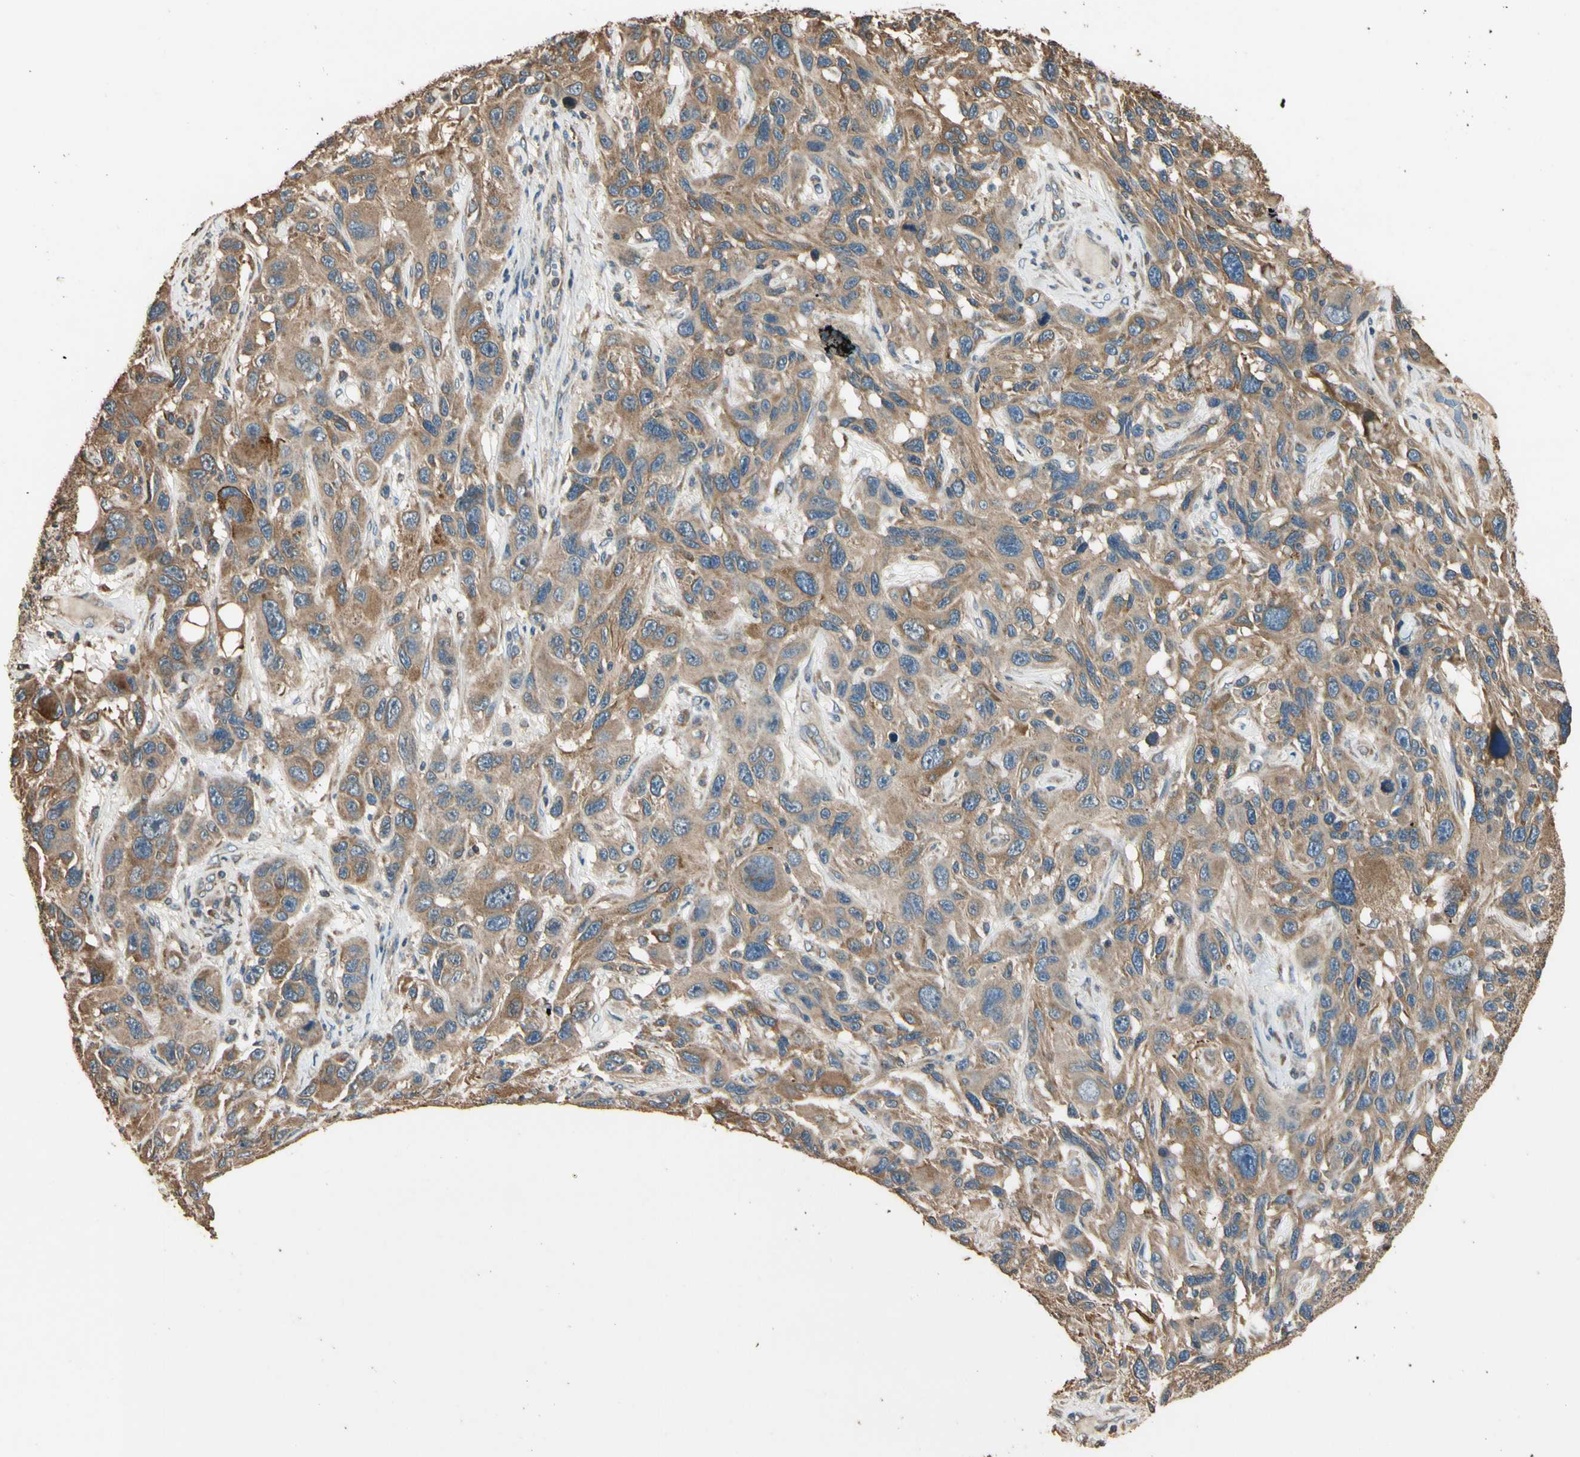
{"staining": {"intensity": "moderate", "quantity": ">75%", "location": "cytoplasmic/membranous"}, "tissue": "melanoma", "cell_type": "Tumor cells", "image_type": "cancer", "snomed": [{"axis": "morphology", "description": "Malignant melanoma, NOS"}, {"axis": "topography", "description": "Skin"}], "caption": "A medium amount of moderate cytoplasmic/membranous staining is identified in about >75% of tumor cells in melanoma tissue.", "gene": "STX18", "patient": {"sex": "male", "age": 53}}